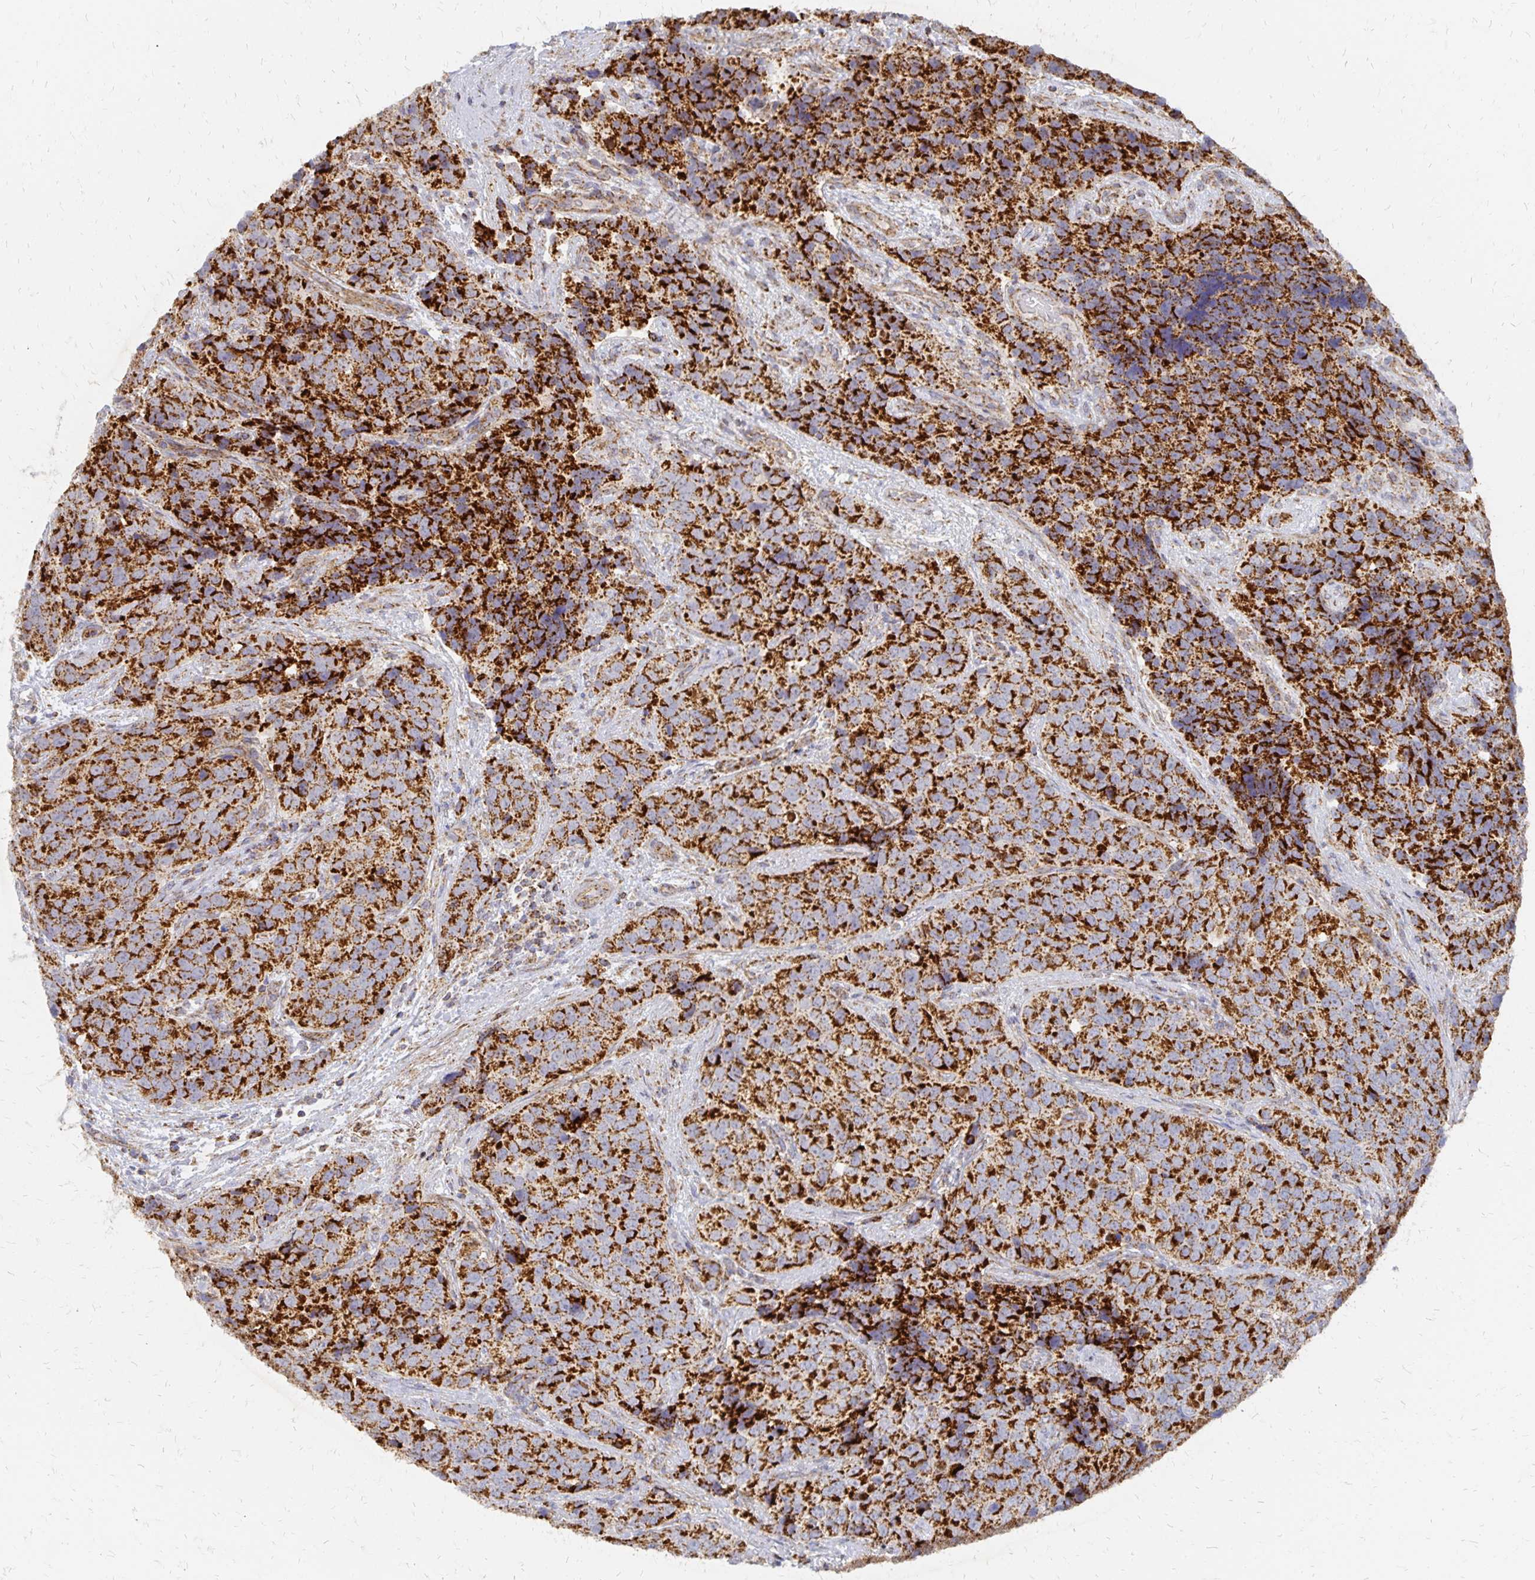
{"staining": {"intensity": "strong", "quantity": ">75%", "location": "cytoplasmic/membranous"}, "tissue": "urothelial cancer", "cell_type": "Tumor cells", "image_type": "cancer", "snomed": [{"axis": "morphology", "description": "Urothelial carcinoma, NOS"}, {"axis": "topography", "description": "Urinary bladder"}], "caption": "Urothelial cancer tissue shows strong cytoplasmic/membranous expression in approximately >75% of tumor cells, visualized by immunohistochemistry. Nuclei are stained in blue.", "gene": "STOML2", "patient": {"sex": "male", "age": 52}}